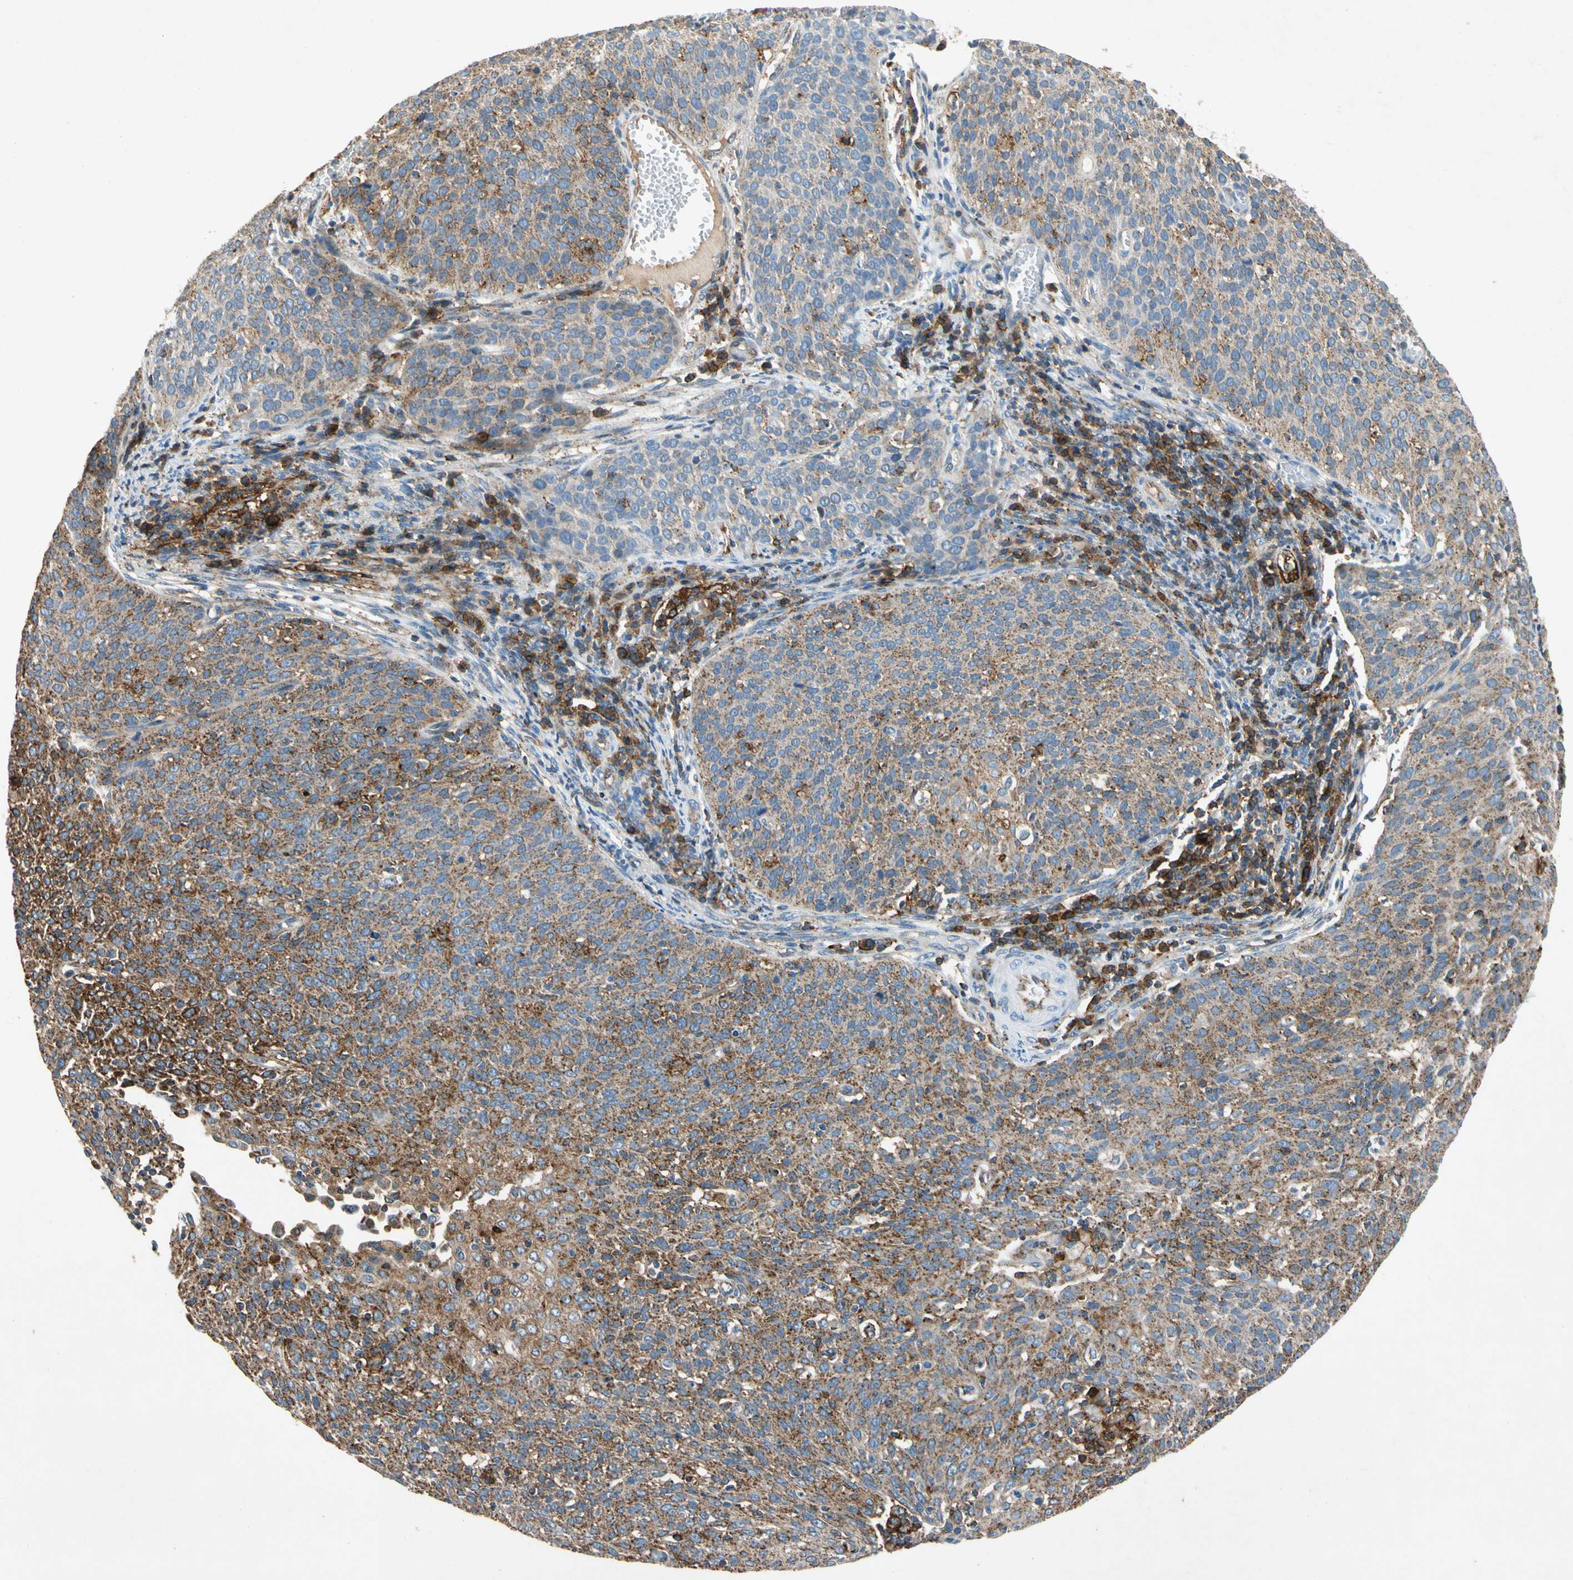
{"staining": {"intensity": "strong", "quantity": ">75%", "location": "cytoplasmic/membranous"}, "tissue": "cervical cancer", "cell_type": "Tumor cells", "image_type": "cancer", "snomed": [{"axis": "morphology", "description": "Squamous cell carcinoma, NOS"}, {"axis": "topography", "description": "Cervix"}], "caption": "Tumor cells demonstrate high levels of strong cytoplasmic/membranous staining in about >75% of cells in cervical cancer (squamous cell carcinoma). The staining is performed using DAB (3,3'-diaminobenzidine) brown chromogen to label protein expression. The nuclei are counter-stained blue using hematoxylin.", "gene": "NDFIP2", "patient": {"sex": "female", "age": 38}}